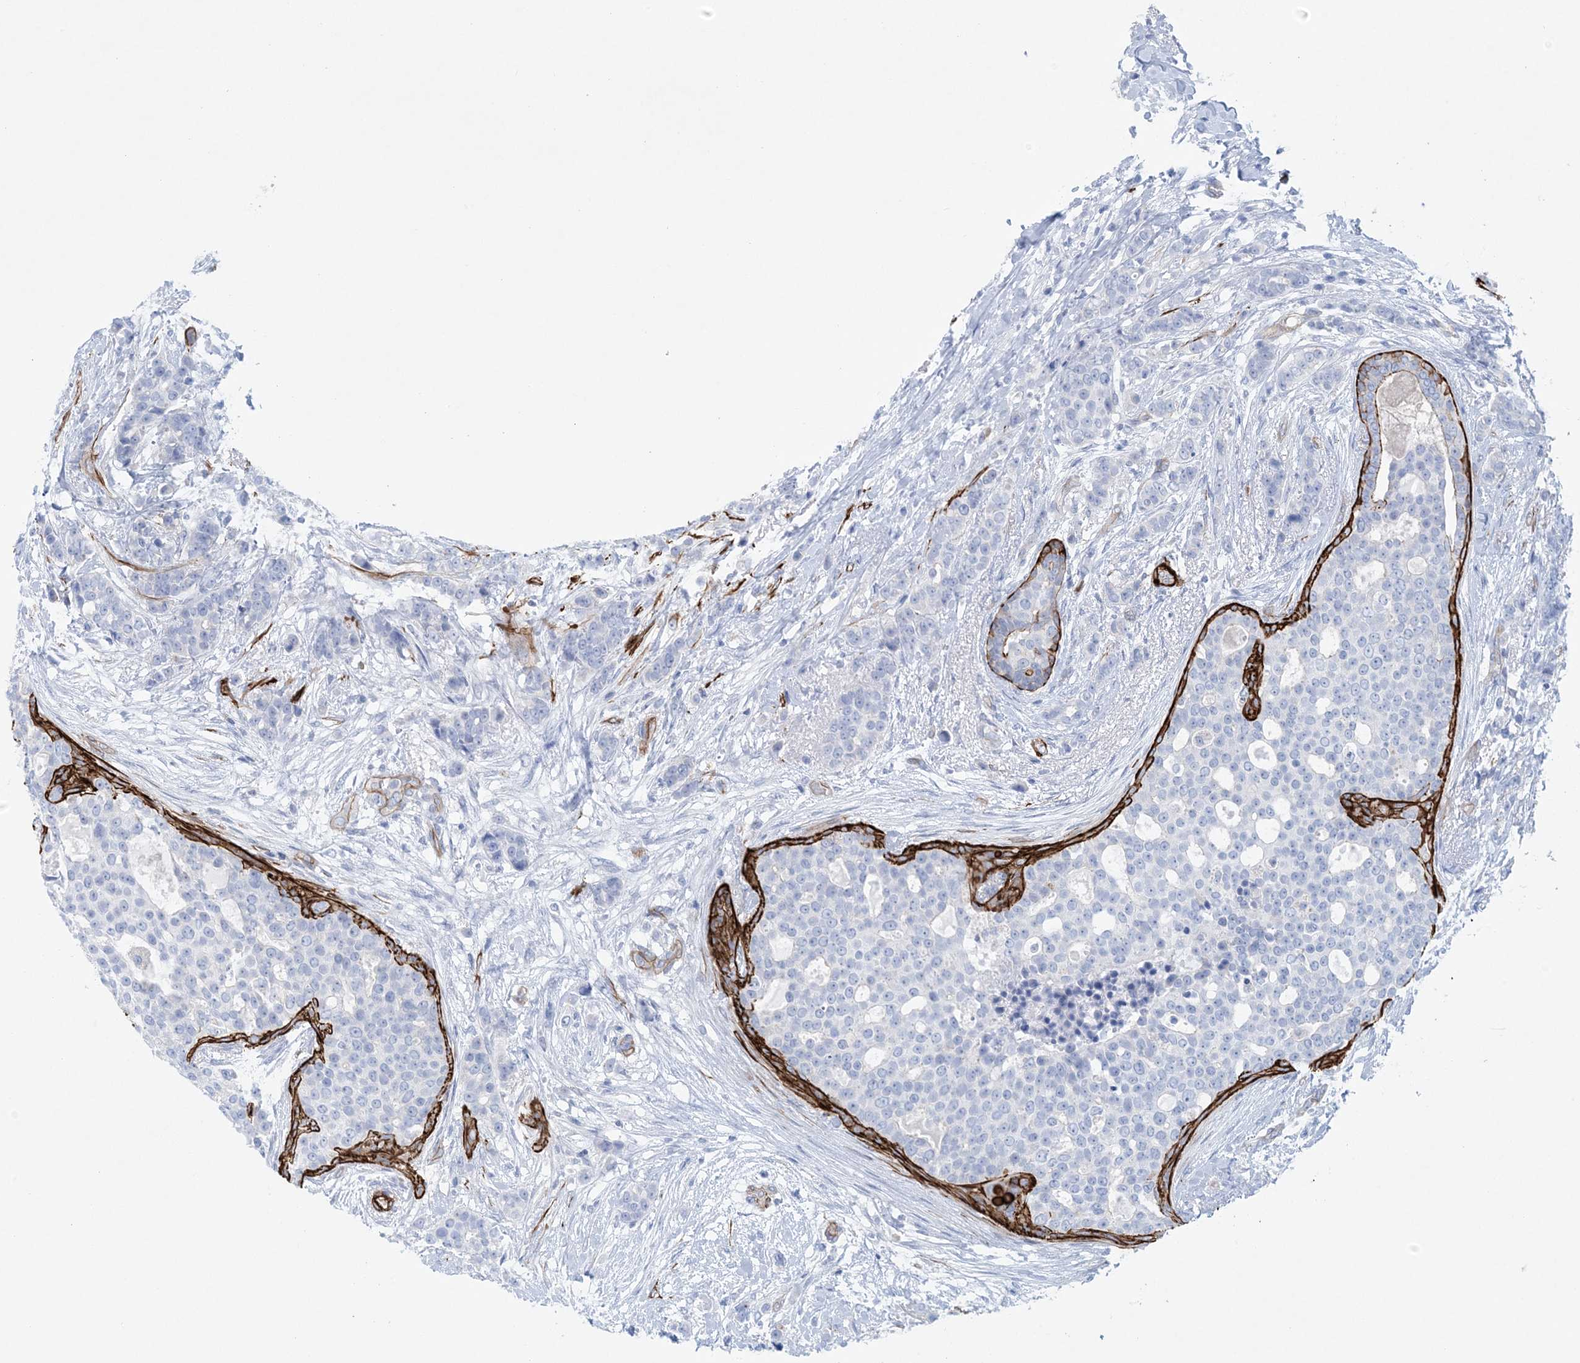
{"staining": {"intensity": "negative", "quantity": "none", "location": "none"}, "tissue": "breast cancer", "cell_type": "Tumor cells", "image_type": "cancer", "snomed": [{"axis": "morphology", "description": "Lobular carcinoma"}, {"axis": "topography", "description": "Breast"}], "caption": "The IHC image has no significant staining in tumor cells of breast lobular carcinoma tissue.", "gene": "SHANK1", "patient": {"sex": "female", "age": 51}}